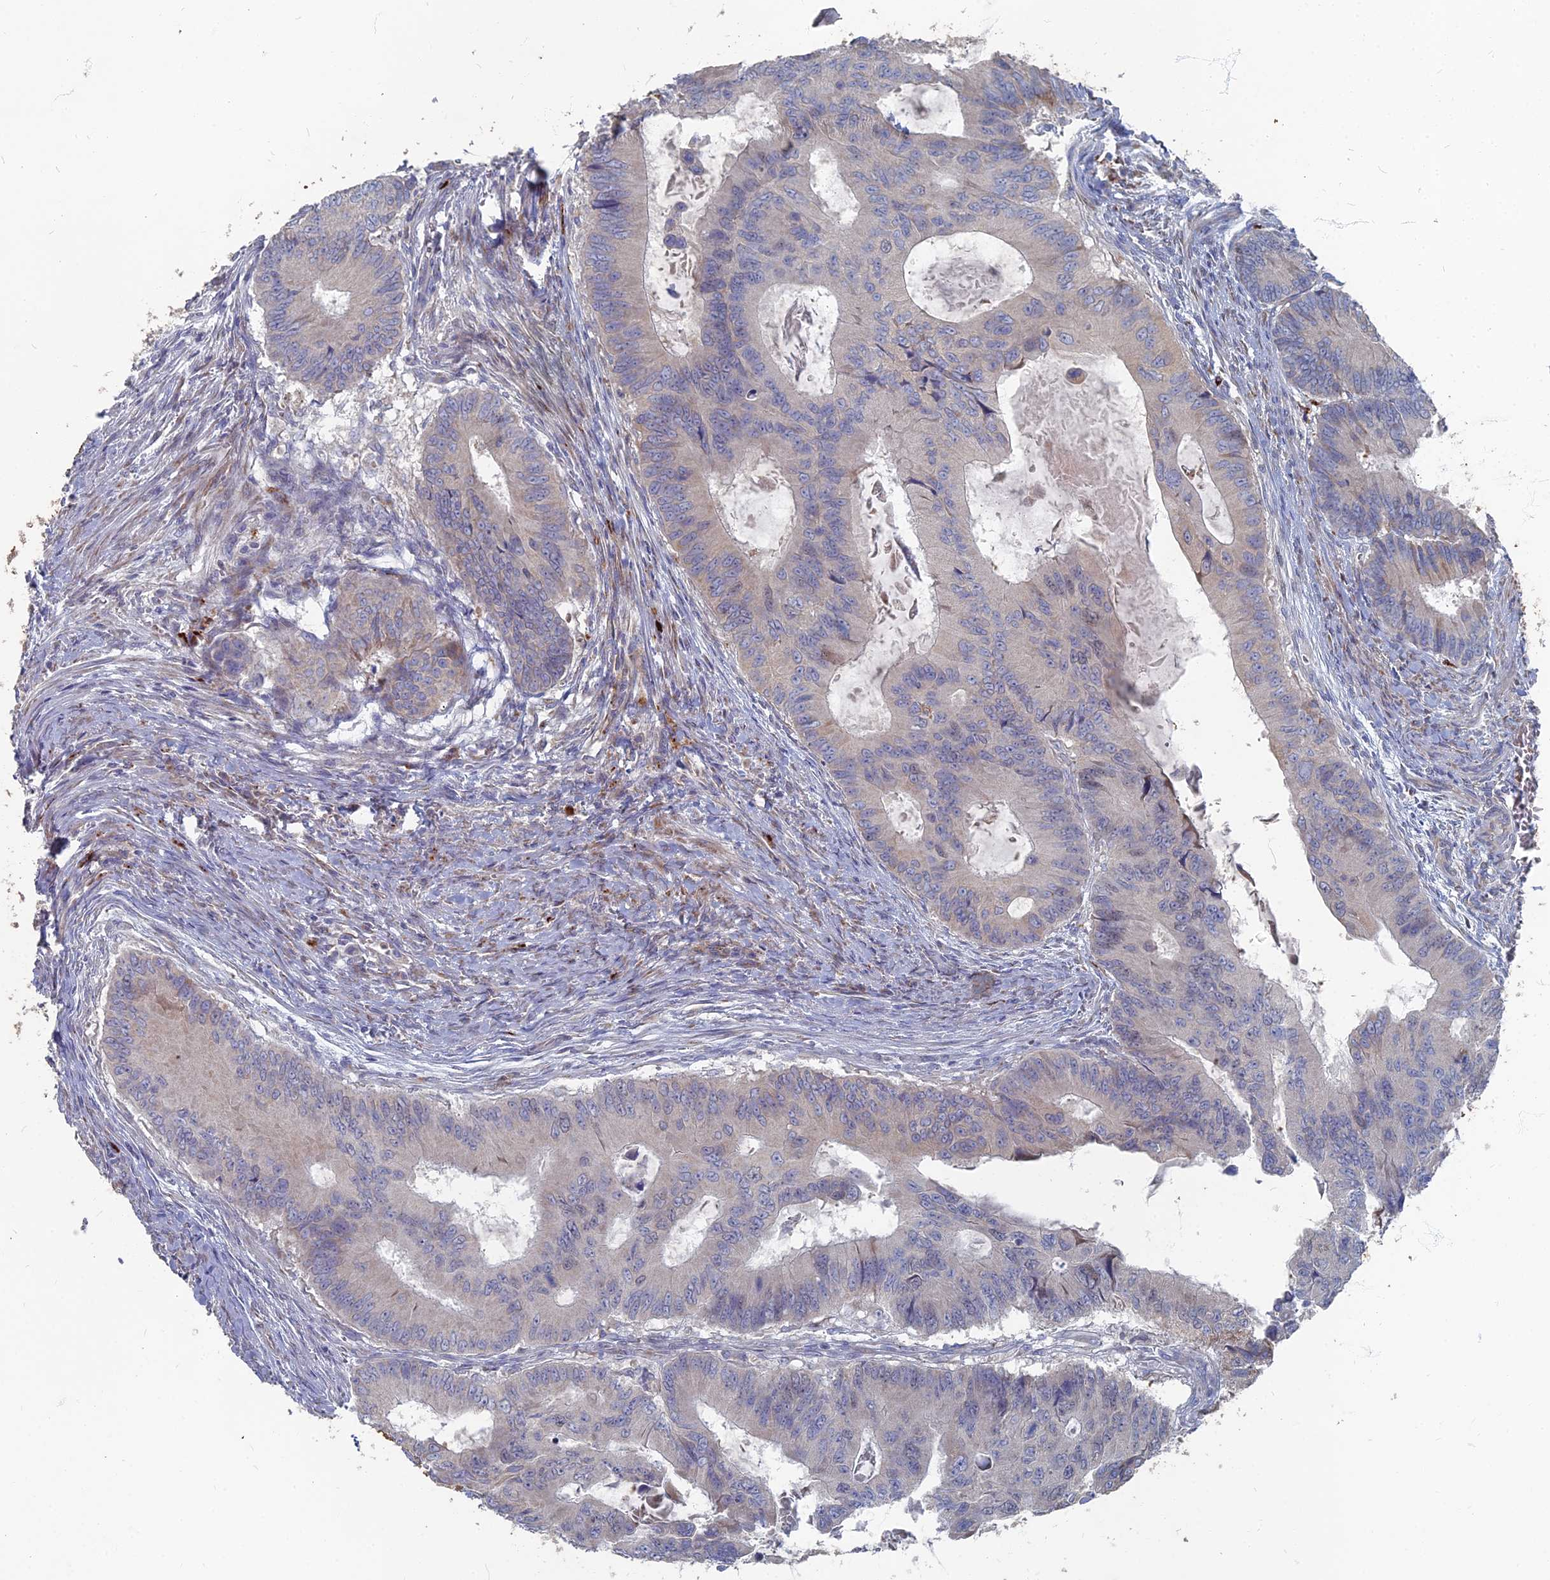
{"staining": {"intensity": "negative", "quantity": "none", "location": "none"}, "tissue": "colorectal cancer", "cell_type": "Tumor cells", "image_type": "cancer", "snomed": [{"axis": "morphology", "description": "Adenocarcinoma, NOS"}, {"axis": "topography", "description": "Colon"}], "caption": "An immunohistochemistry image of colorectal cancer is shown. There is no staining in tumor cells of colorectal cancer.", "gene": "TMEM128", "patient": {"sex": "male", "age": 85}}